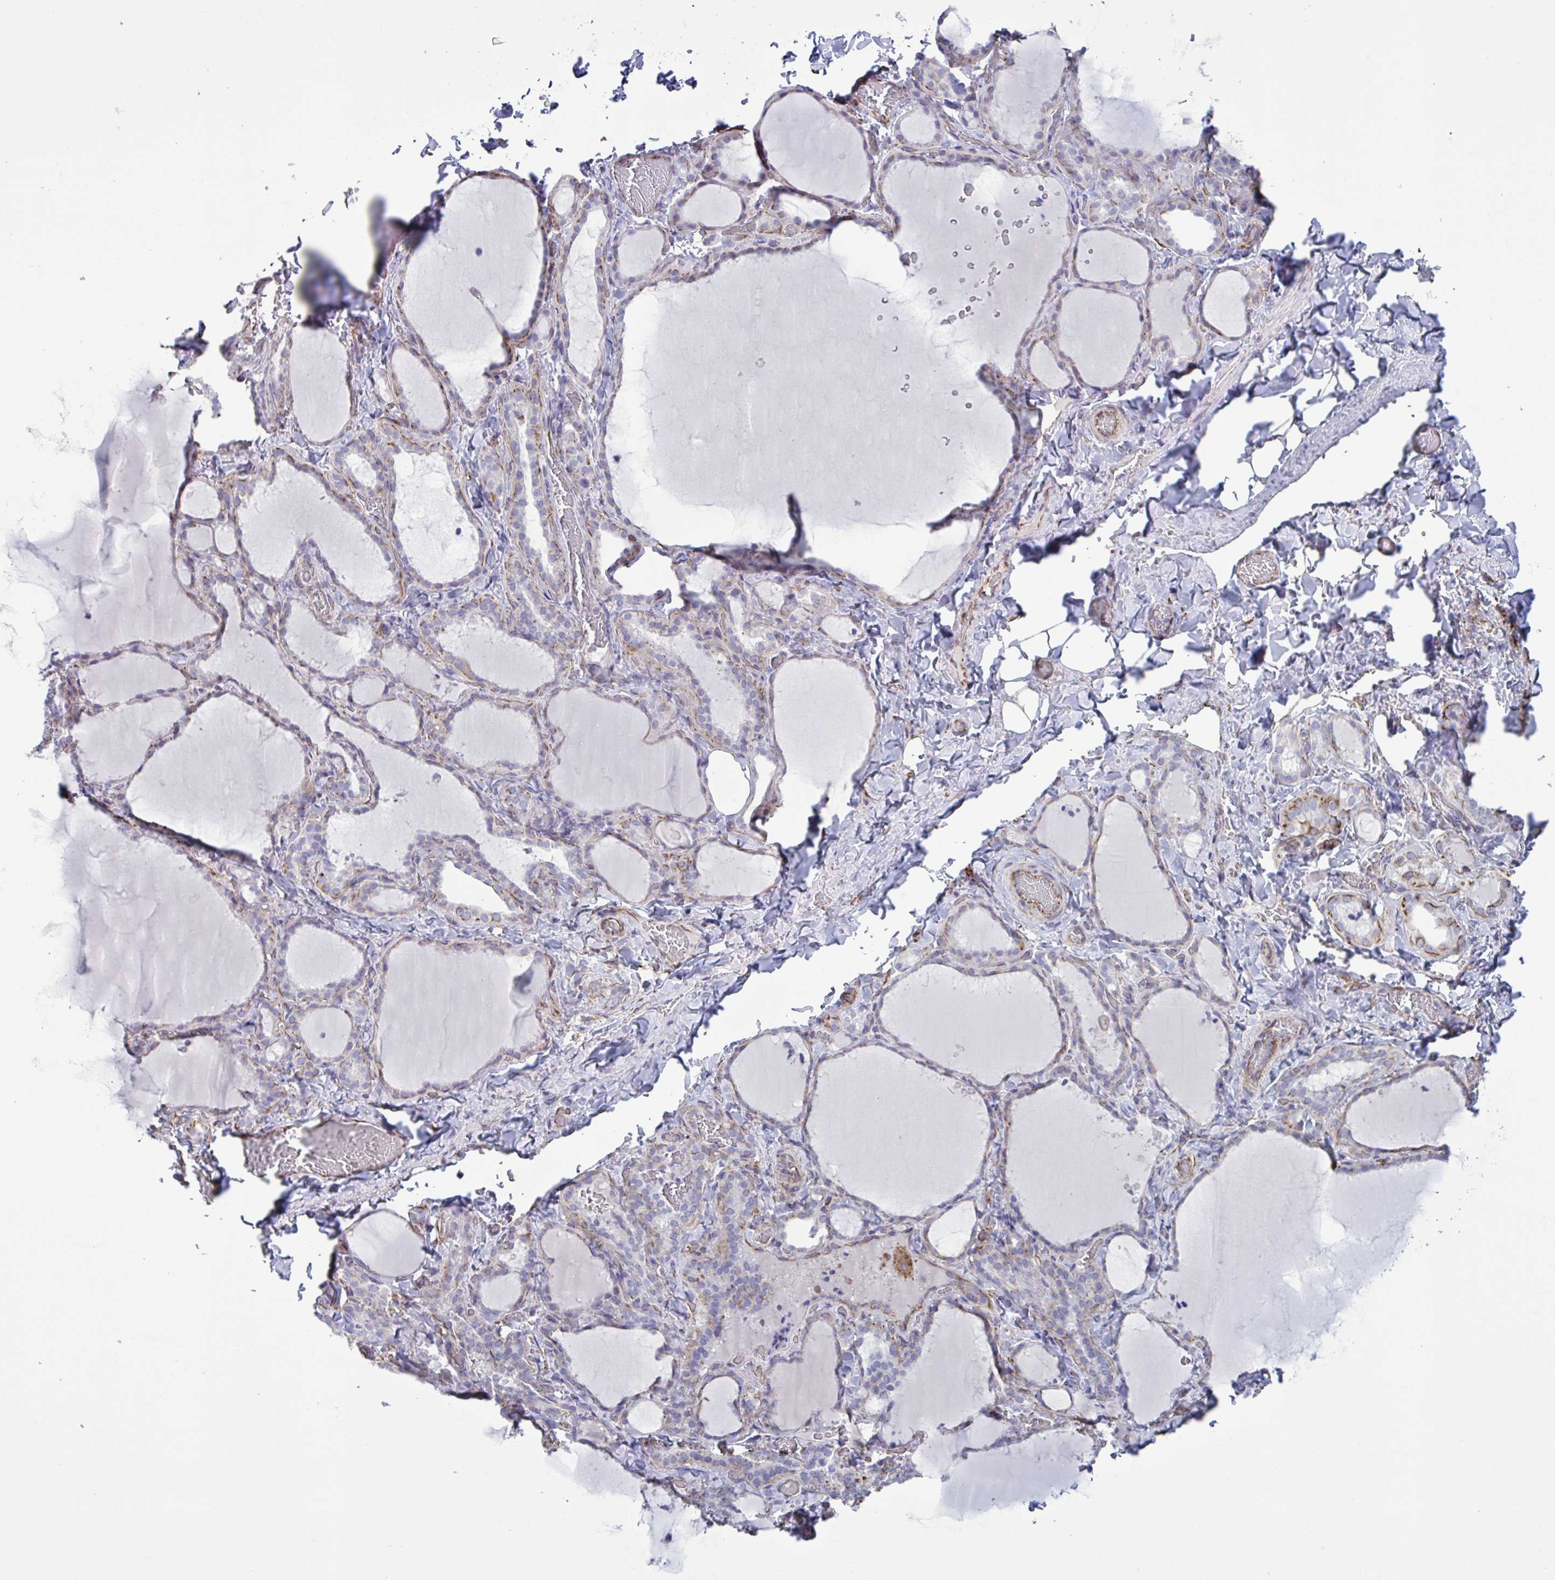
{"staining": {"intensity": "moderate", "quantity": "<25%", "location": "cytoplasmic/membranous"}, "tissue": "thyroid gland", "cell_type": "Glandular cells", "image_type": "normal", "snomed": [{"axis": "morphology", "description": "Normal tissue, NOS"}, {"axis": "topography", "description": "Thyroid gland"}], "caption": "High-power microscopy captured an immunohistochemistry photomicrograph of benign thyroid gland, revealing moderate cytoplasmic/membranous staining in about <25% of glandular cells.", "gene": "TMEM86B", "patient": {"sex": "female", "age": 22}}